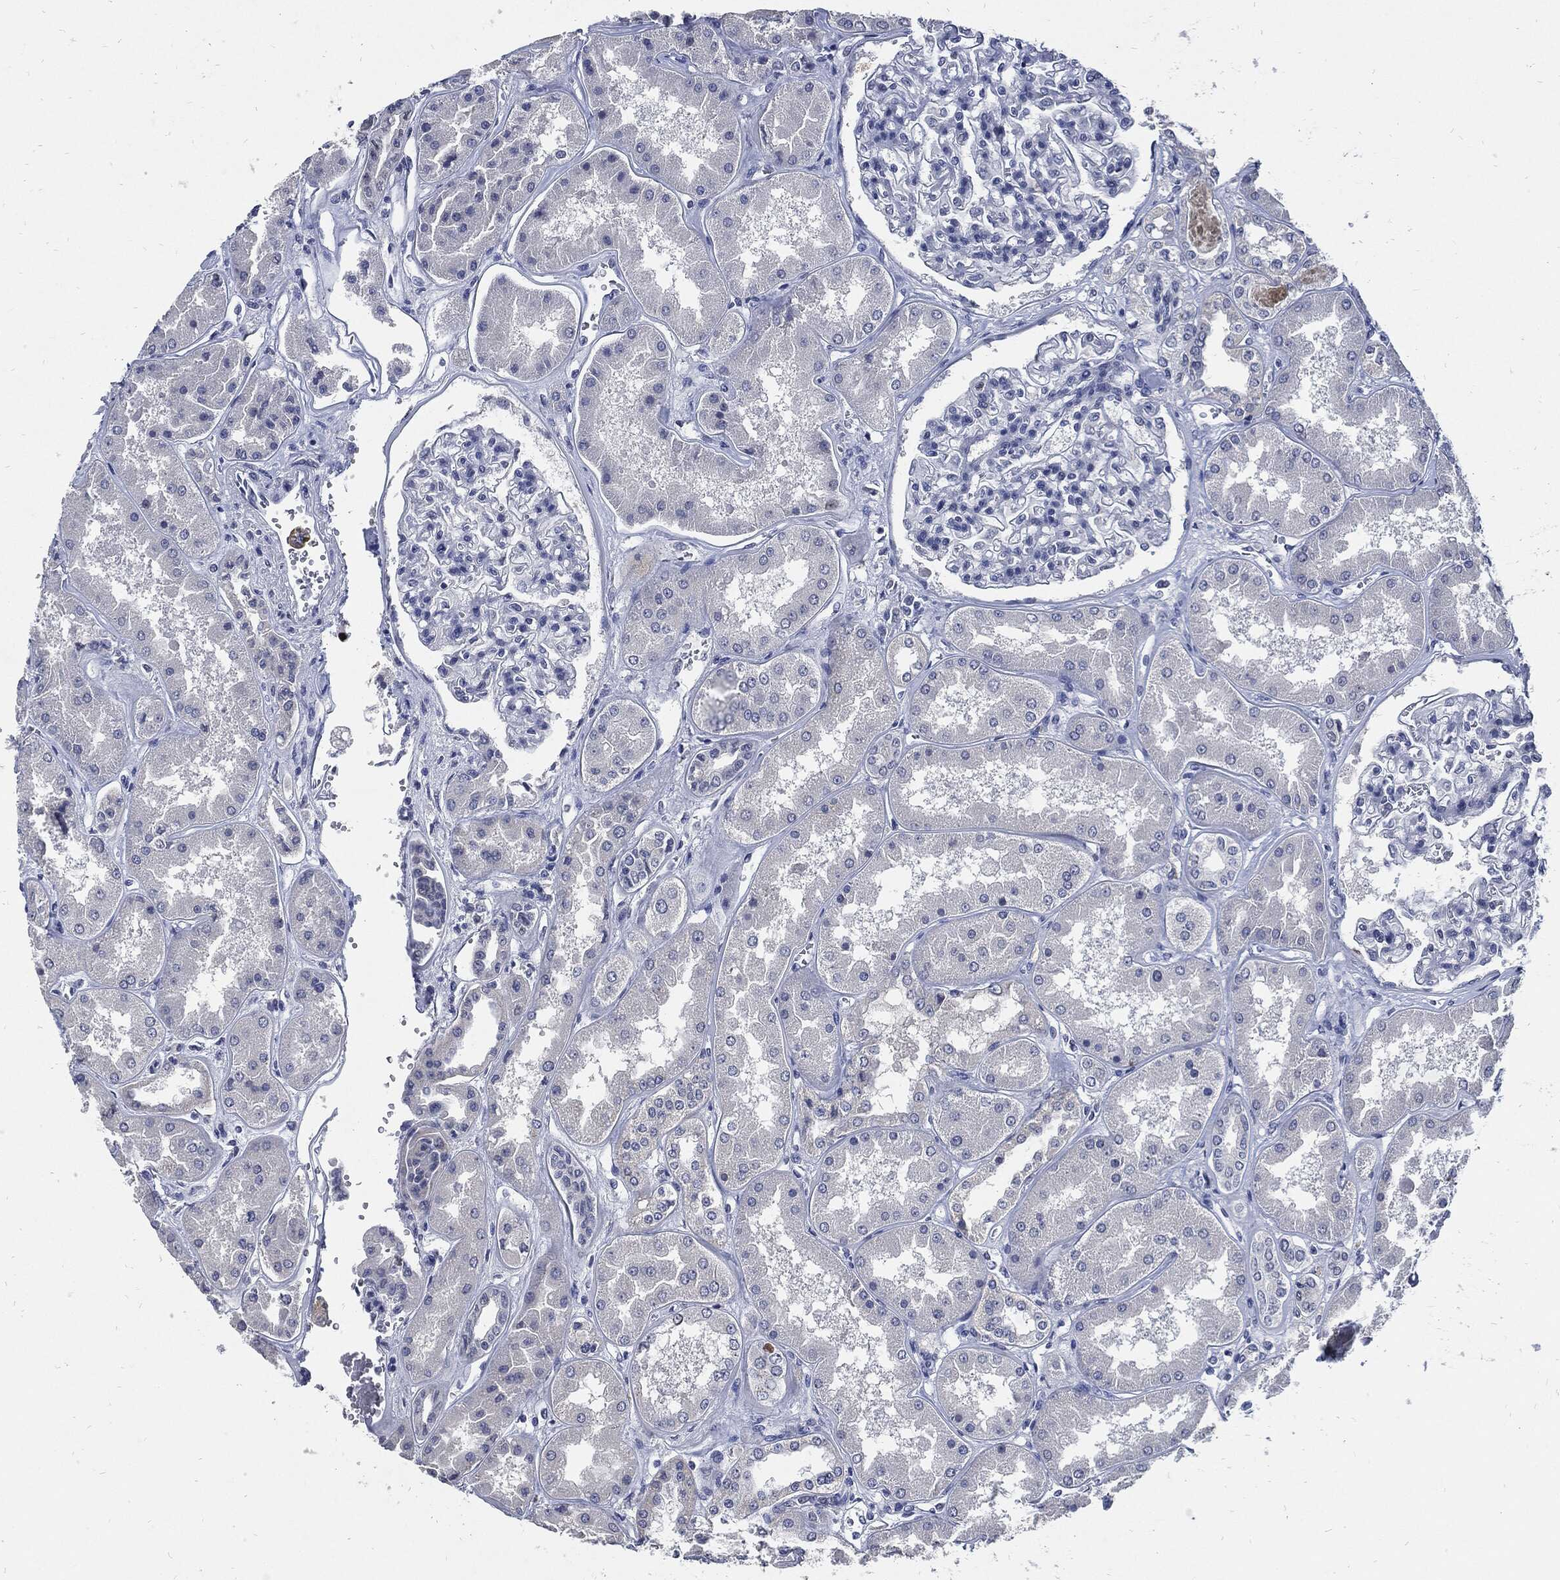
{"staining": {"intensity": "negative", "quantity": "none", "location": "none"}, "tissue": "kidney", "cell_type": "Cells in glomeruli", "image_type": "normal", "snomed": [{"axis": "morphology", "description": "Normal tissue, NOS"}, {"axis": "topography", "description": "Kidney"}], "caption": "DAB (3,3'-diaminobenzidine) immunohistochemical staining of unremarkable human kidney shows no significant expression in cells in glomeruli. The staining is performed using DAB brown chromogen with nuclei counter-stained in using hematoxylin.", "gene": "NBN", "patient": {"sex": "female", "age": 56}}